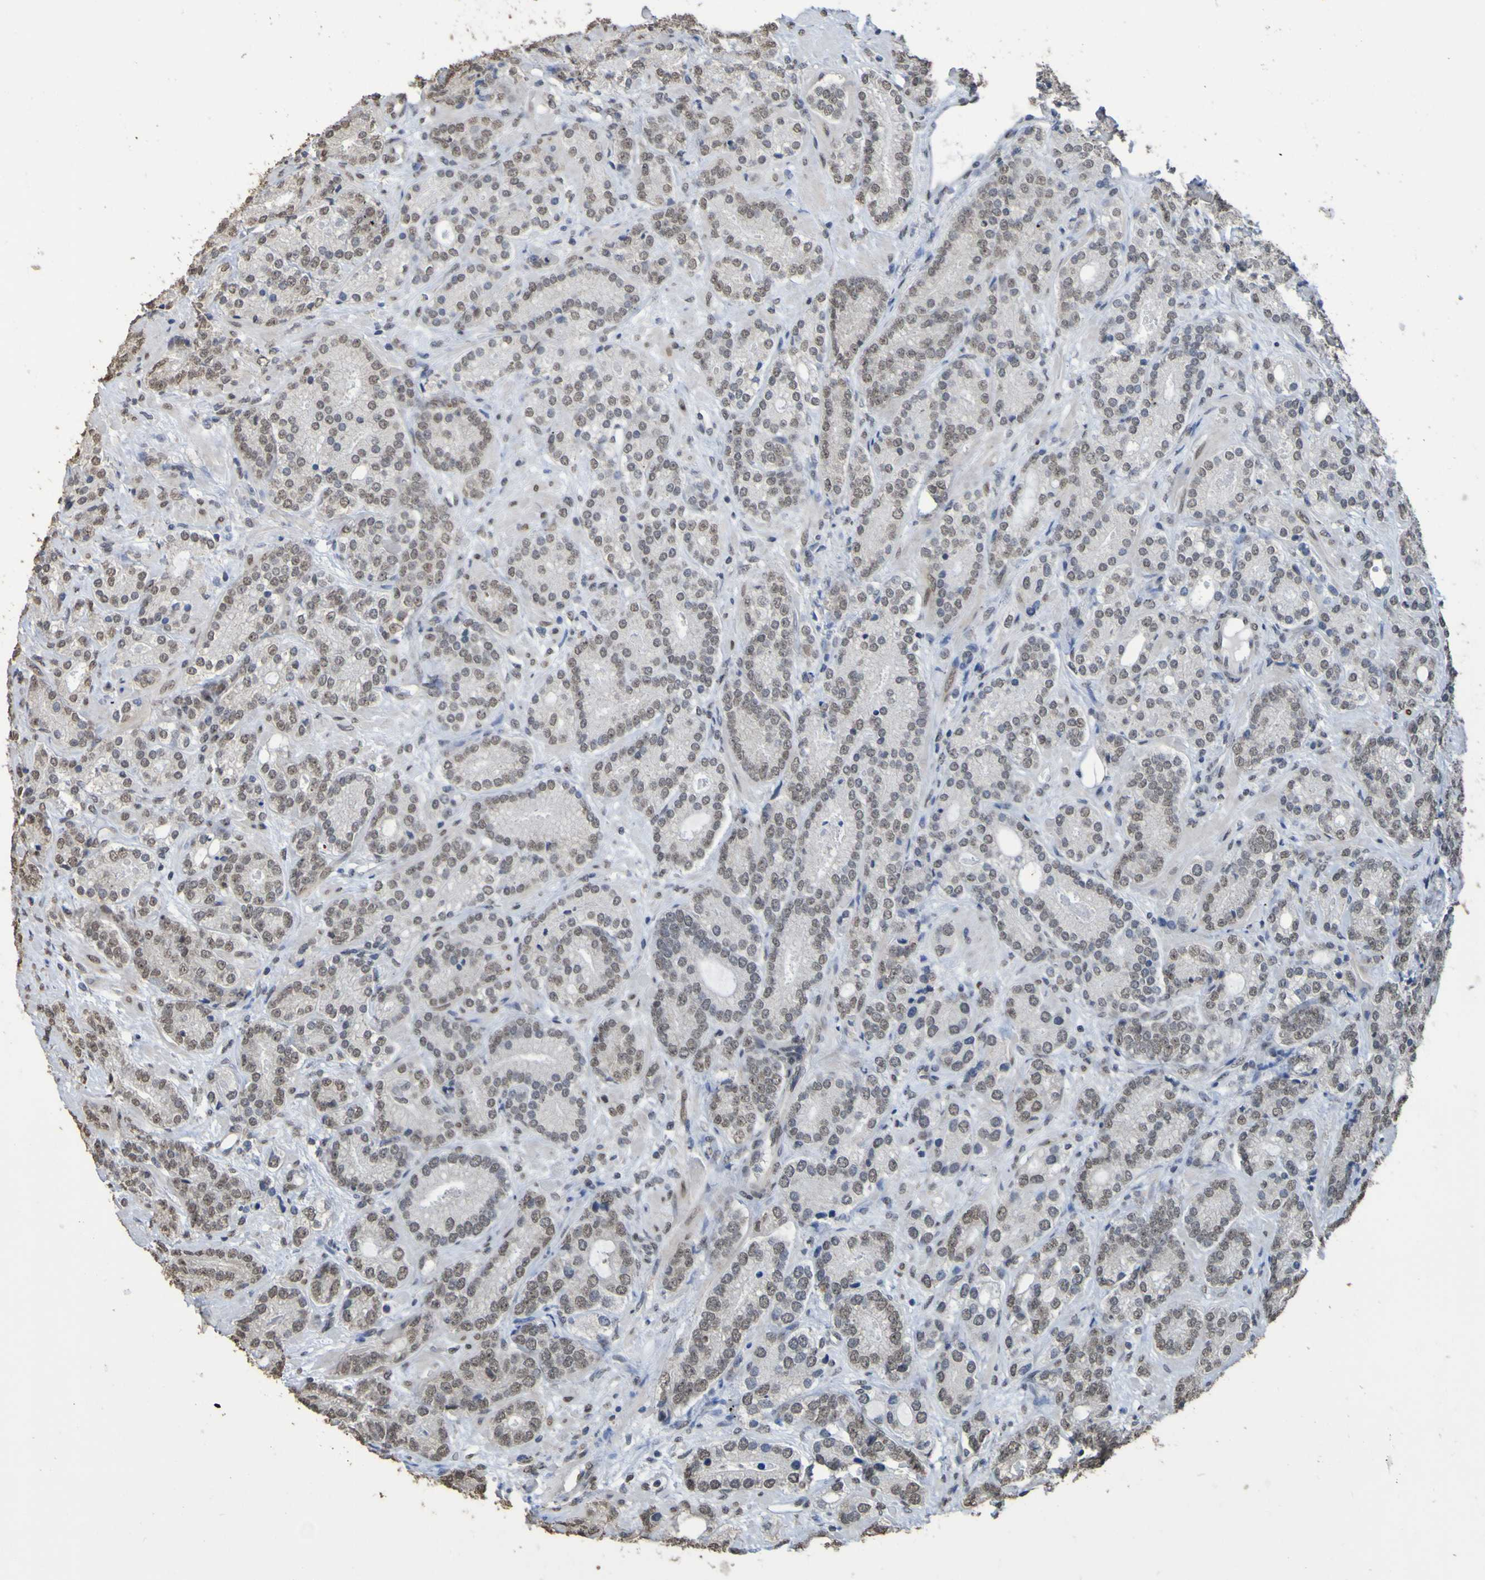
{"staining": {"intensity": "weak", "quantity": ">75%", "location": "nuclear"}, "tissue": "prostate cancer", "cell_type": "Tumor cells", "image_type": "cancer", "snomed": [{"axis": "morphology", "description": "Adenocarcinoma, High grade"}, {"axis": "topography", "description": "Prostate"}], "caption": "High-grade adenocarcinoma (prostate) tissue demonstrates weak nuclear positivity in approximately >75% of tumor cells, visualized by immunohistochemistry. The protein is shown in brown color, while the nuclei are stained blue.", "gene": "ALKBH2", "patient": {"sex": "male", "age": 61}}